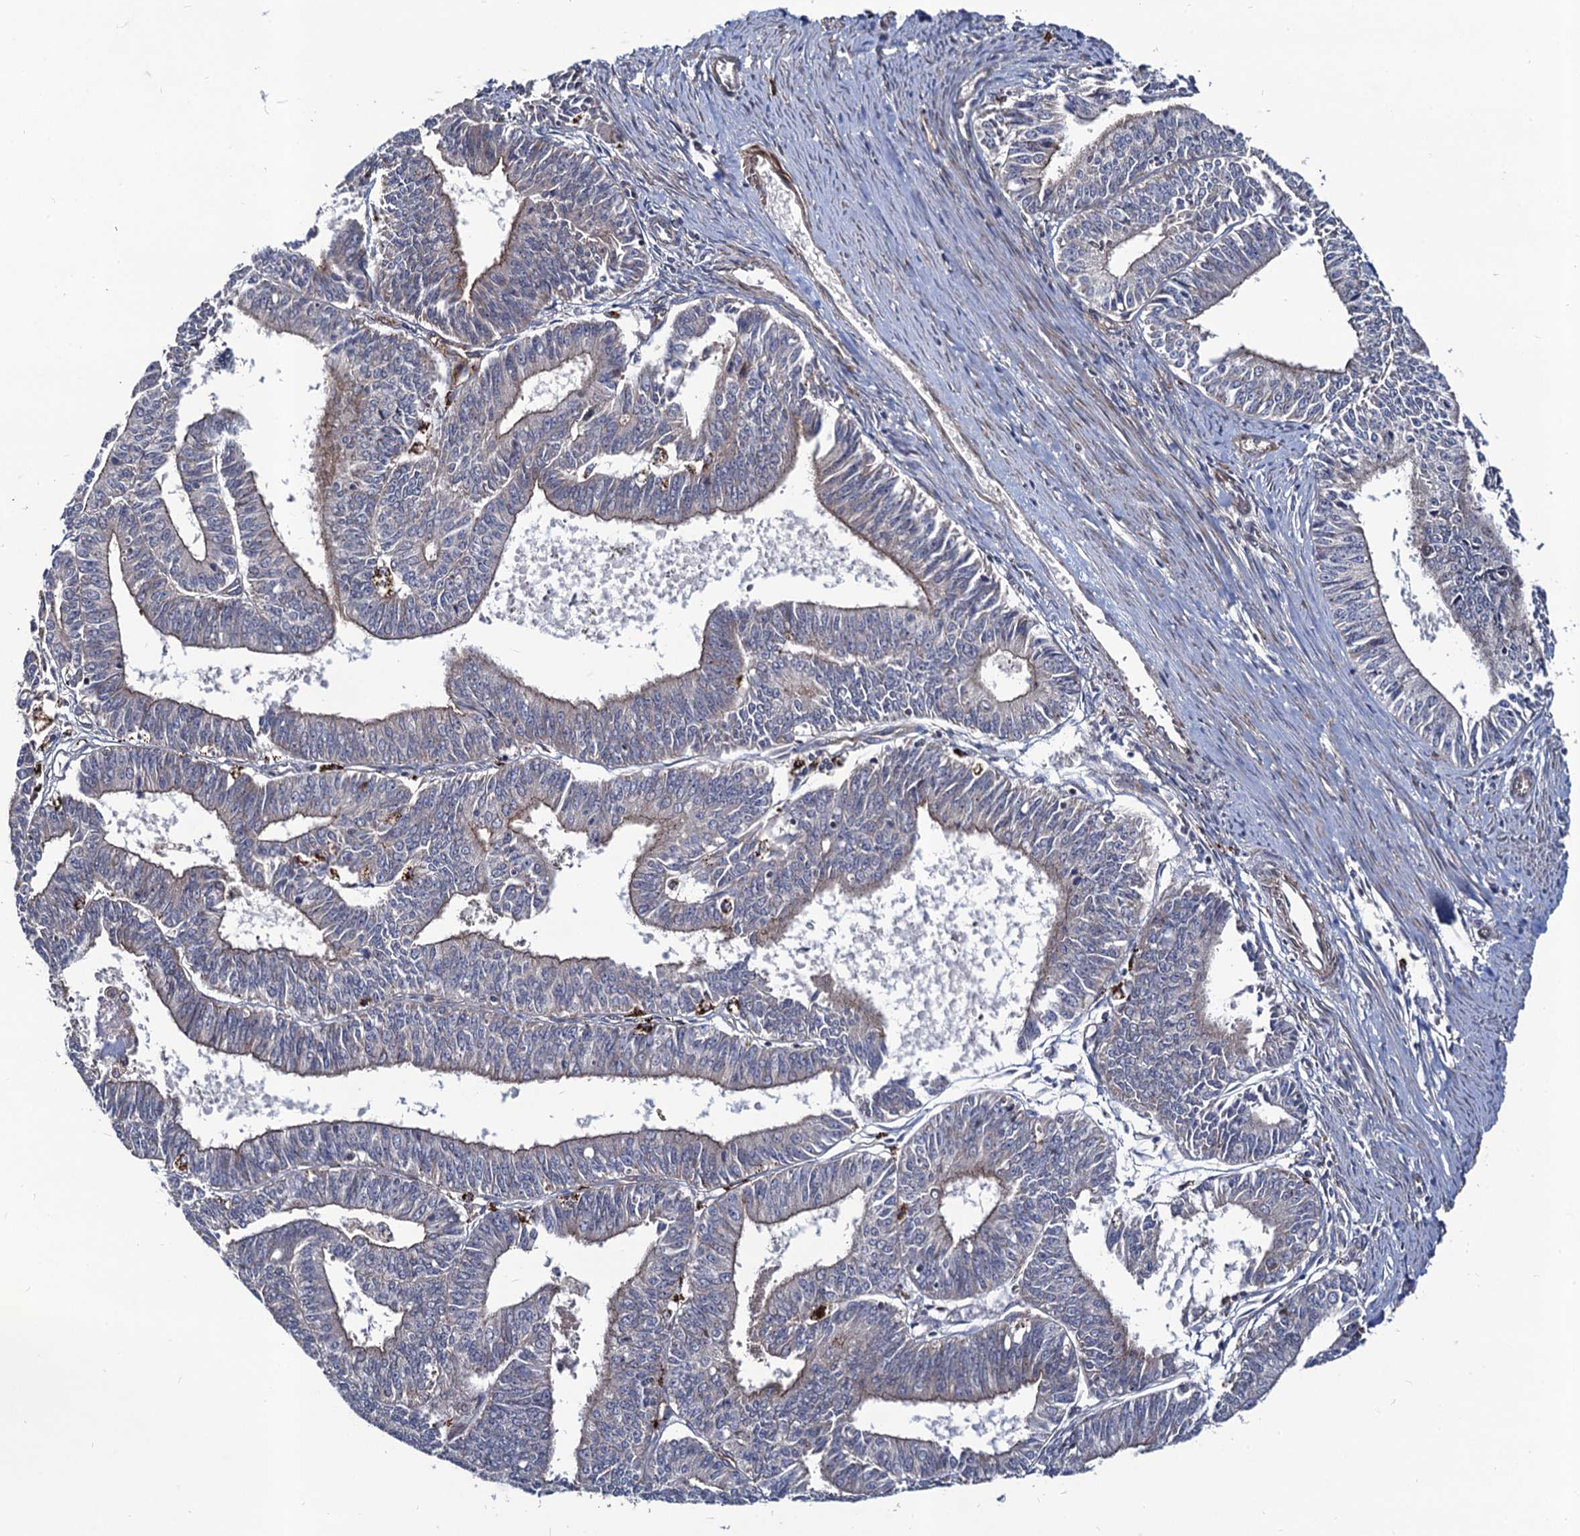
{"staining": {"intensity": "moderate", "quantity": "25%-75%", "location": "cytoplasmic/membranous"}, "tissue": "endometrial cancer", "cell_type": "Tumor cells", "image_type": "cancer", "snomed": [{"axis": "morphology", "description": "Adenocarcinoma, NOS"}, {"axis": "topography", "description": "Endometrium"}], "caption": "High-power microscopy captured an immunohistochemistry histopathology image of adenocarcinoma (endometrial), revealing moderate cytoplasmic/membranous positivity in approximately 25%-75% of tumor cells.", "gene": "KXD1", "patient": {"sex": "female", "age": 73}}